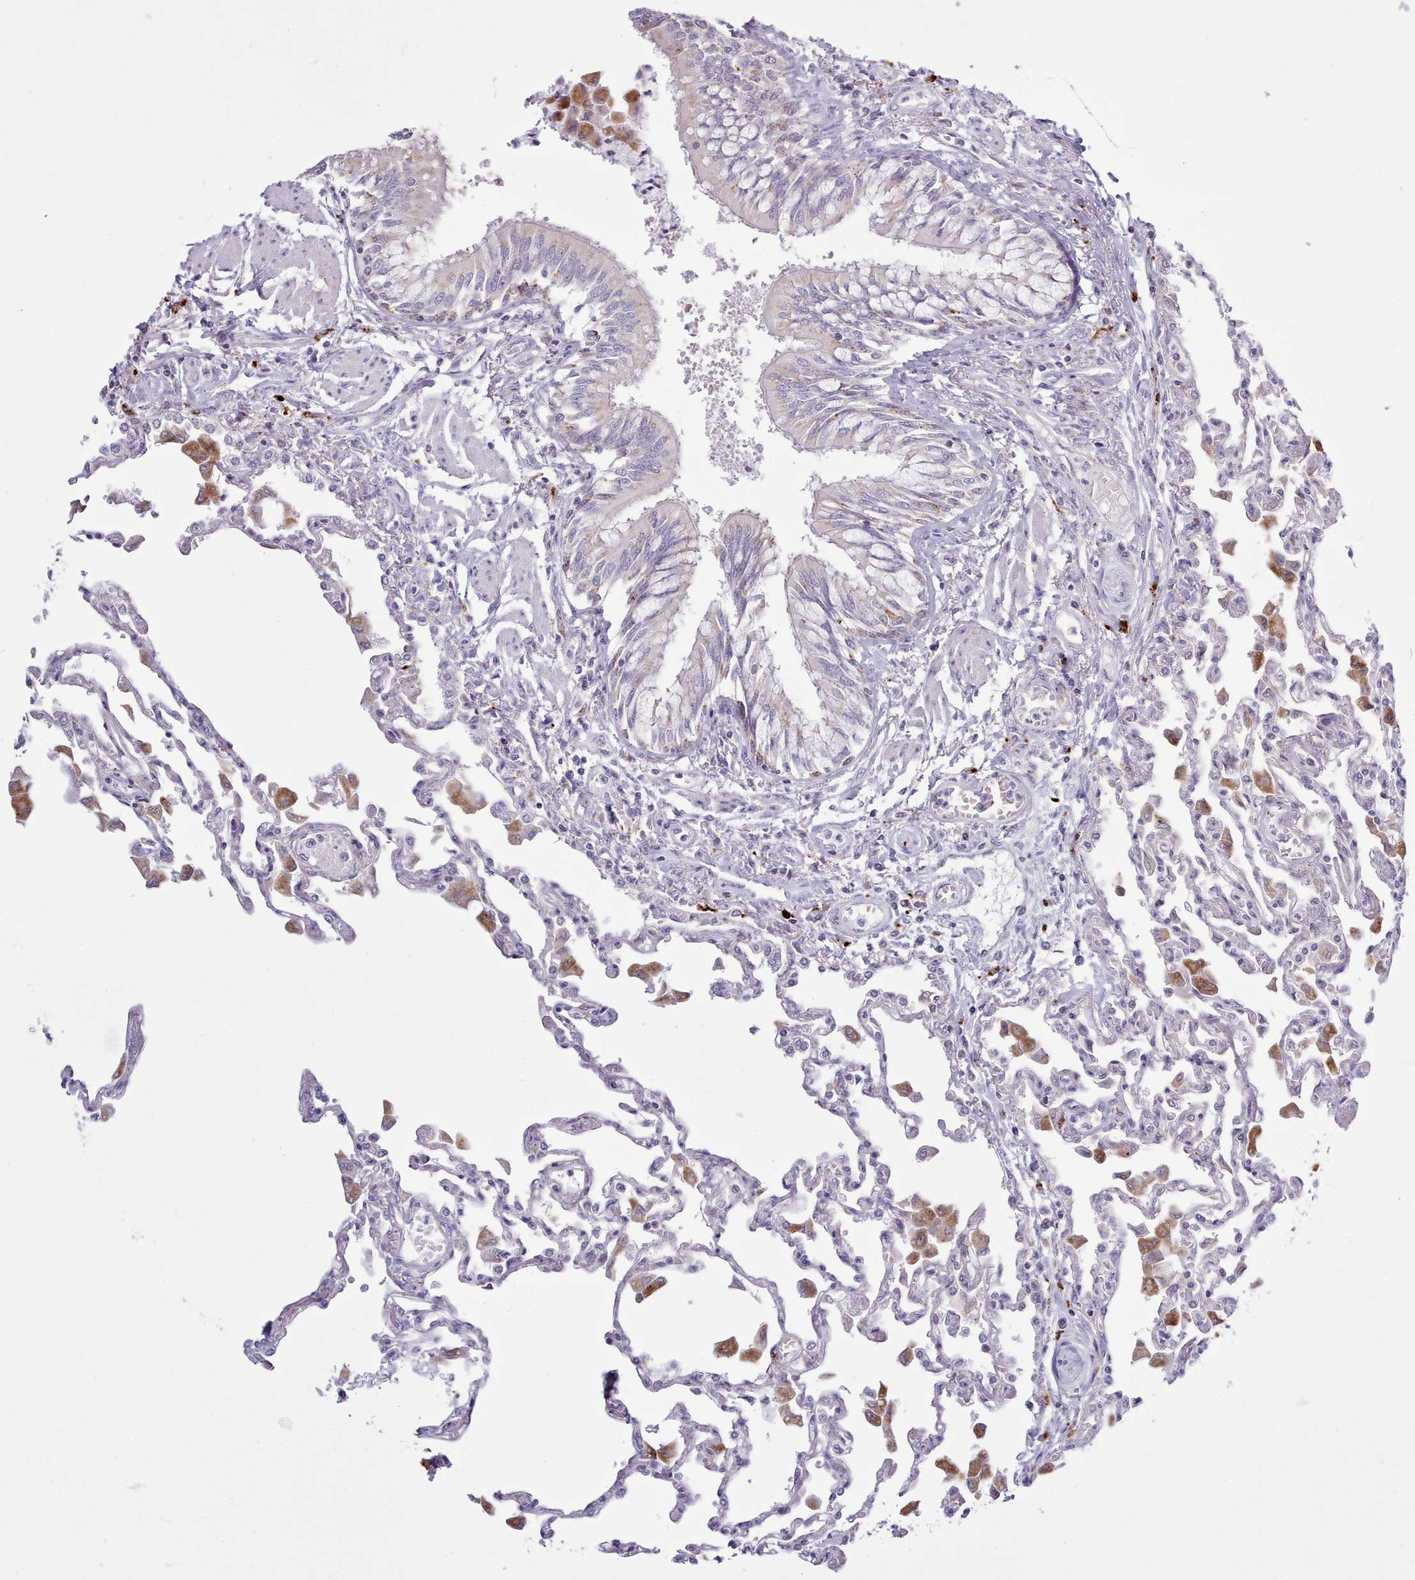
{"staining": {"intensity": "negative", "quantity": "none", "location": "none"}, "tissue": "lung", "cell_type": "Alveolar cells", "image_type": "normal", "snomed": [{"axis": "morphology", "description": "Normal tissue, NOS"}, {"axis": "topography", "description": "Bronchus"}, {"axis": "topography", "description": "Lung"}], "caption": "Protein analysis of normal lung shows no significant positivity in alveolar cells.", "gene": "SRD5A1", "patient": {"sex": "female", "age": 49}}